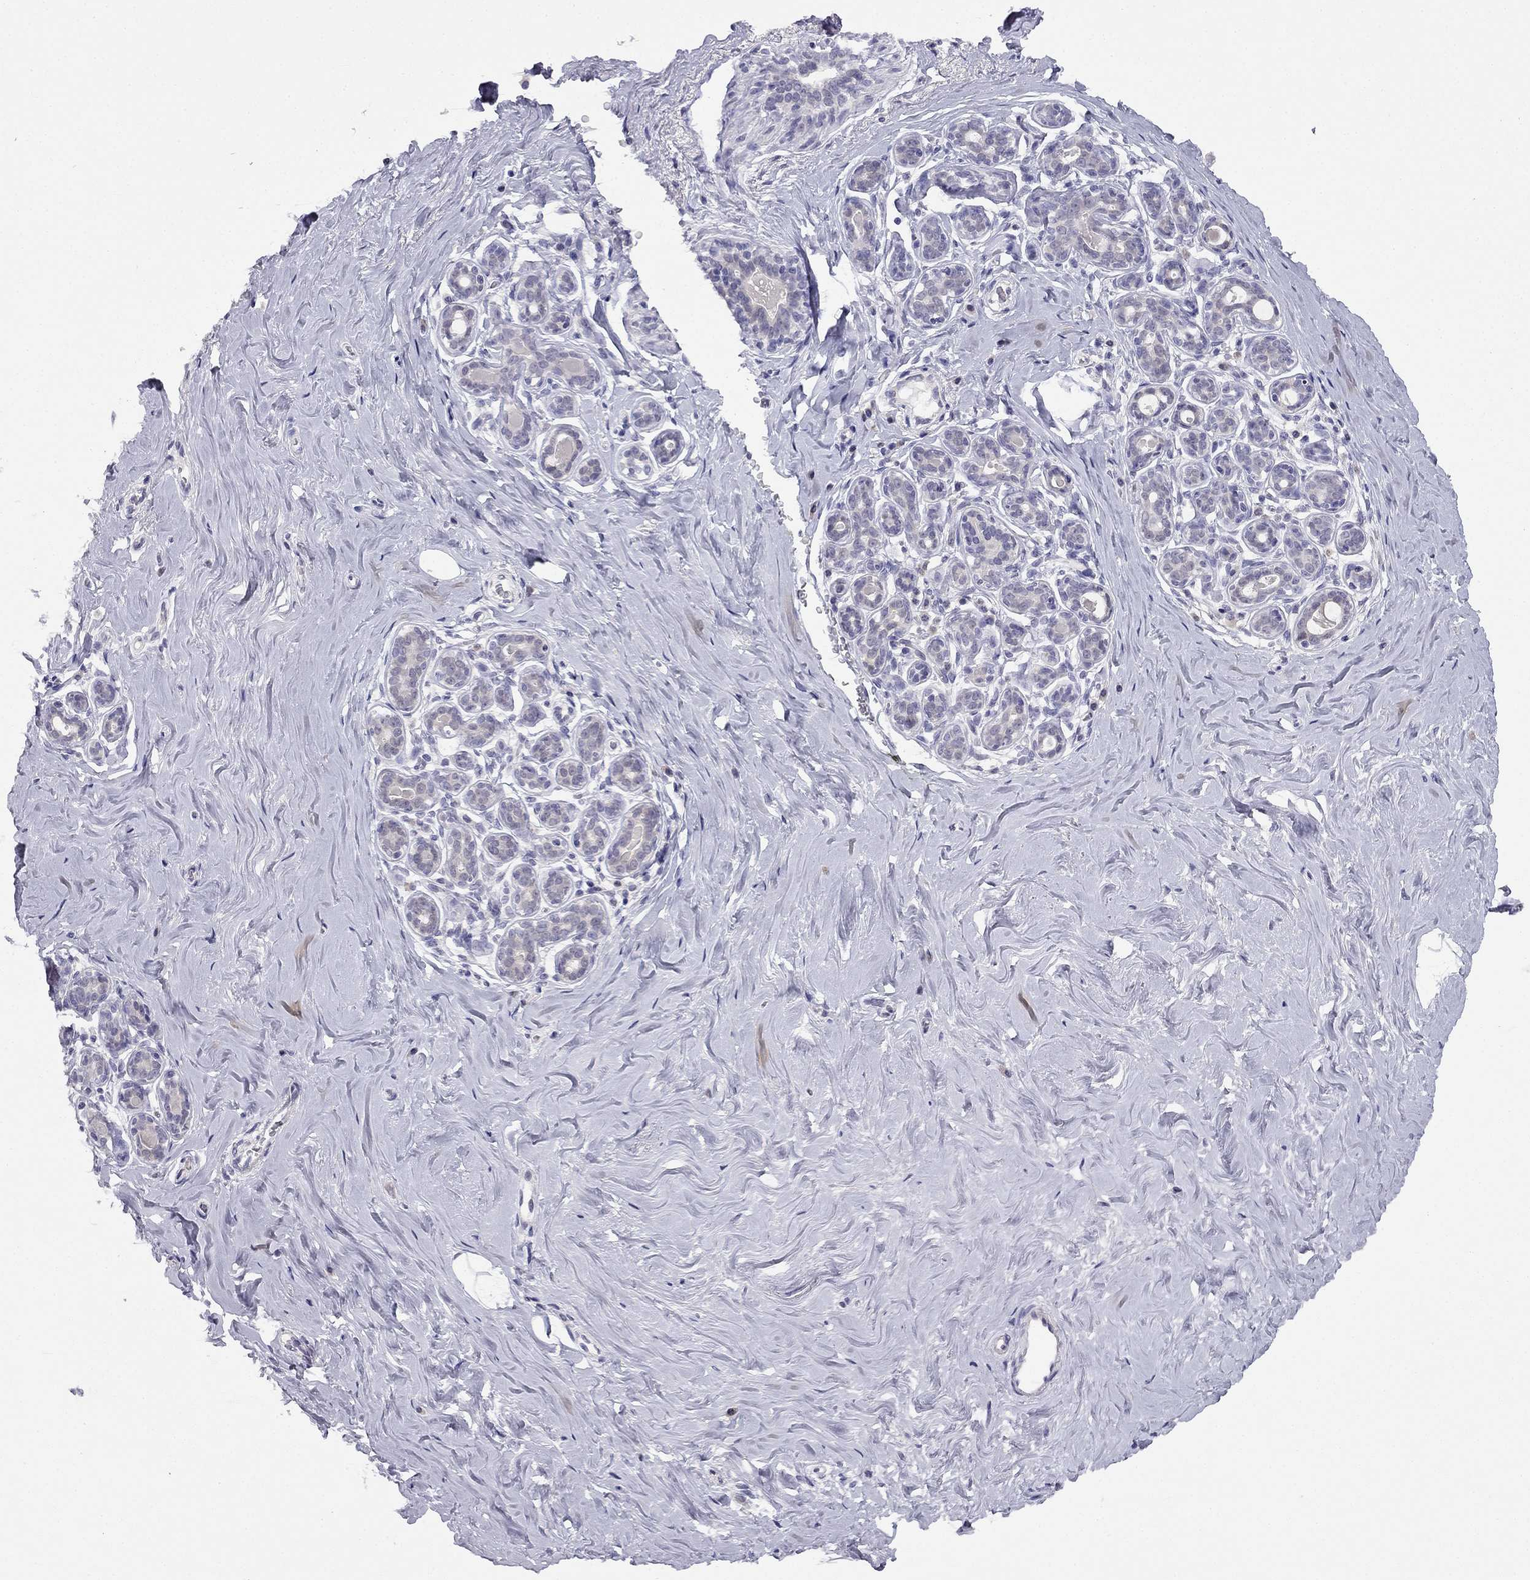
{"staining": {"intensity": "negative", "quantity": "none", "location": "none"}, "tissue": "breast", "cell_type": "Adipocytes", "image_type": "normal", "snomed": [{"axis": "morphology", "description": "Normal tissue, NOS"}, {"axis": "topography", "description": "Skin"}, {"axis": "topography", "description": "Breast"}], "caption": "Immunohistochemistry of benign human breast reveals no staining in adipocytes.", "gene": "C16orf89", "patient": {"sex": "female", "age": 43}}